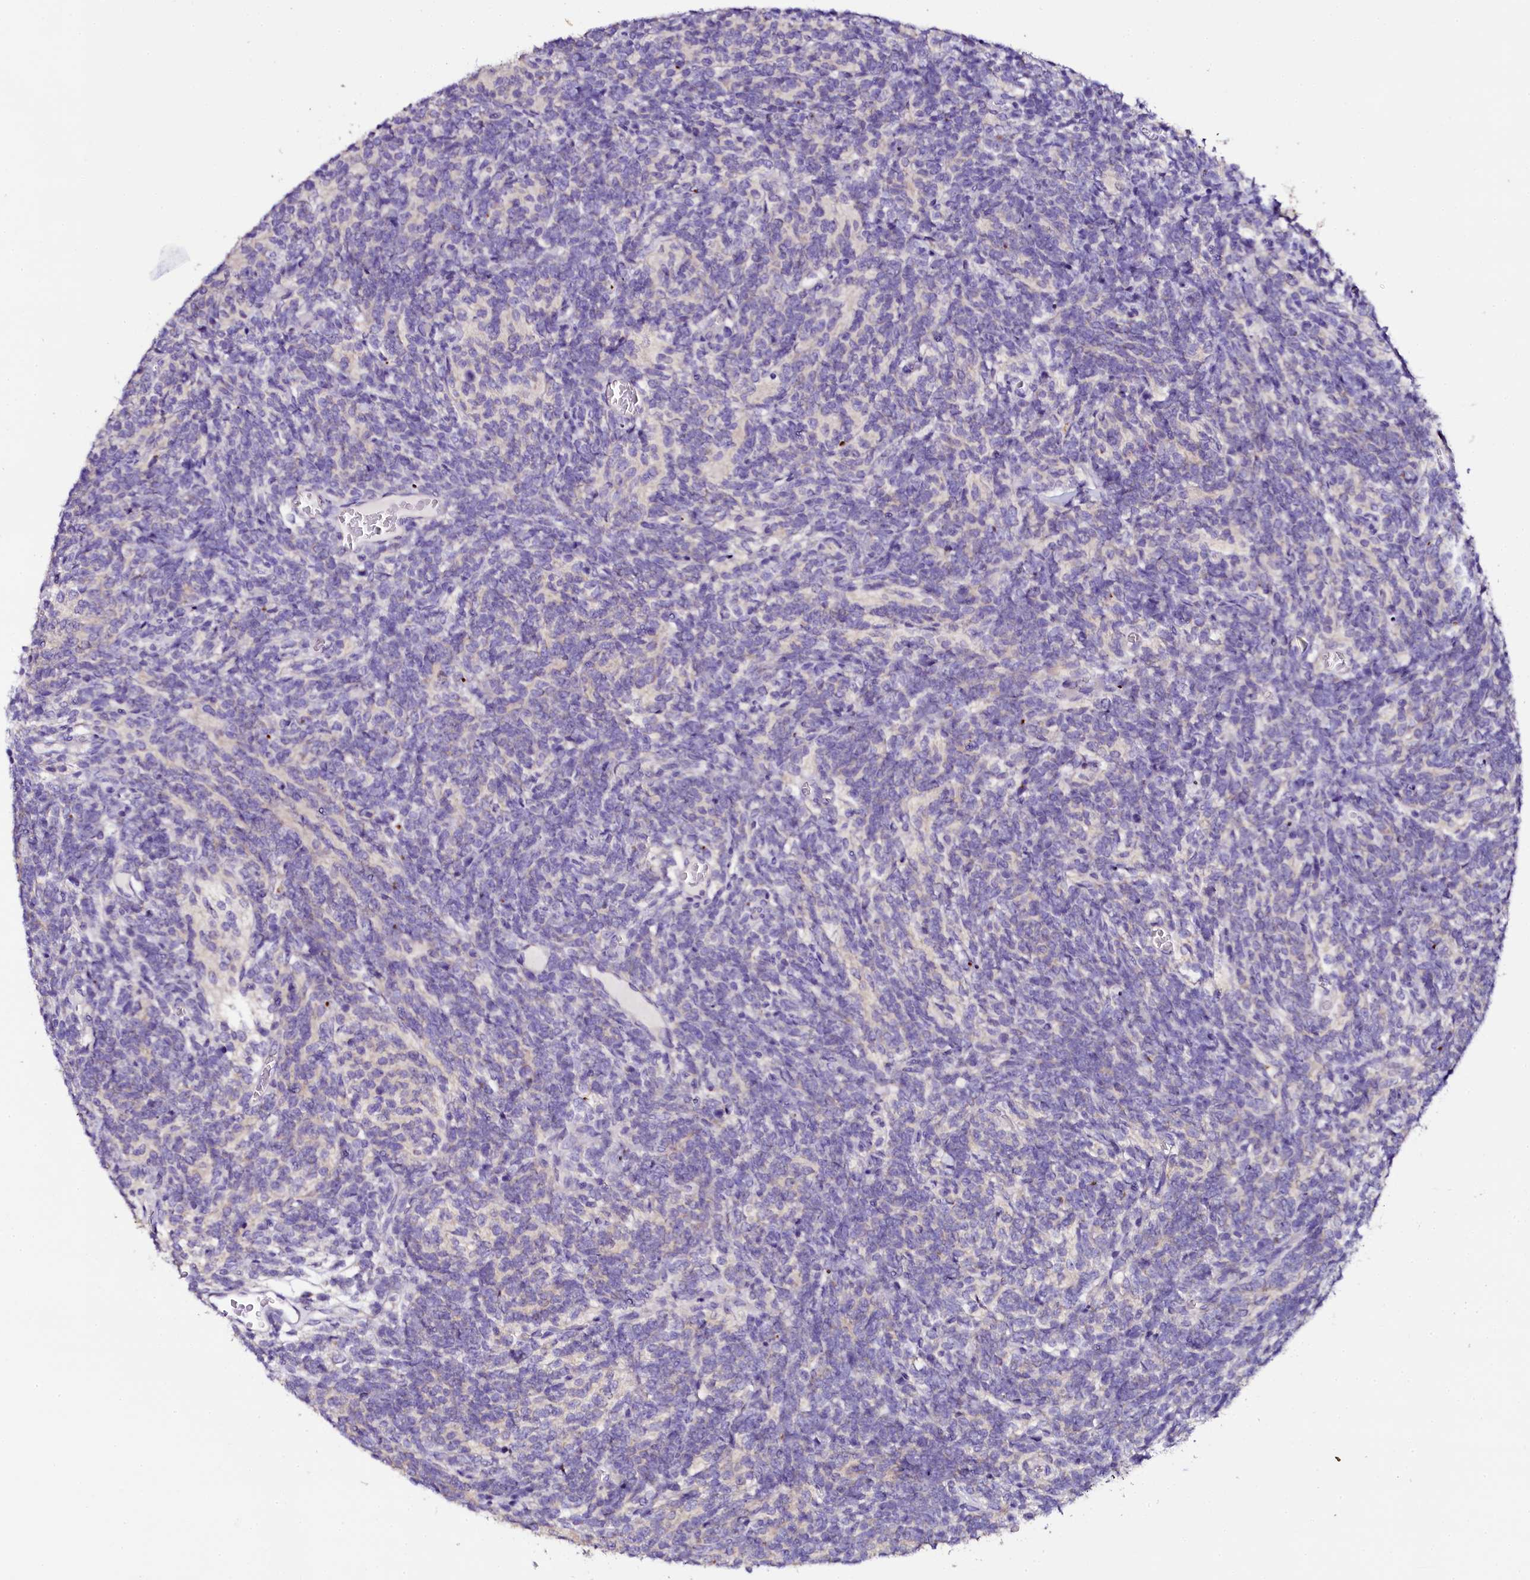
{"staining": {"intensity": "negative", "quantity": "none", "location": "none"}, "tissue": "glioma", "cell_type": "Tumor cells", "image_type": "cancer", "snomed": [{"axis": "morphology", "description": "Glioma, malignant, Low grade"}, {"axis": "topography", "description": "Brain"}], "caption": "DAB immunohistochemical staining of low-grade glioma (malignant) exhibits no significant positivity in tumor cells. (Immunohistochemistry, brightfield microscopy, high magnification).", "gene": "NAA16", "patient": {"sex": "female", "age": 1}}